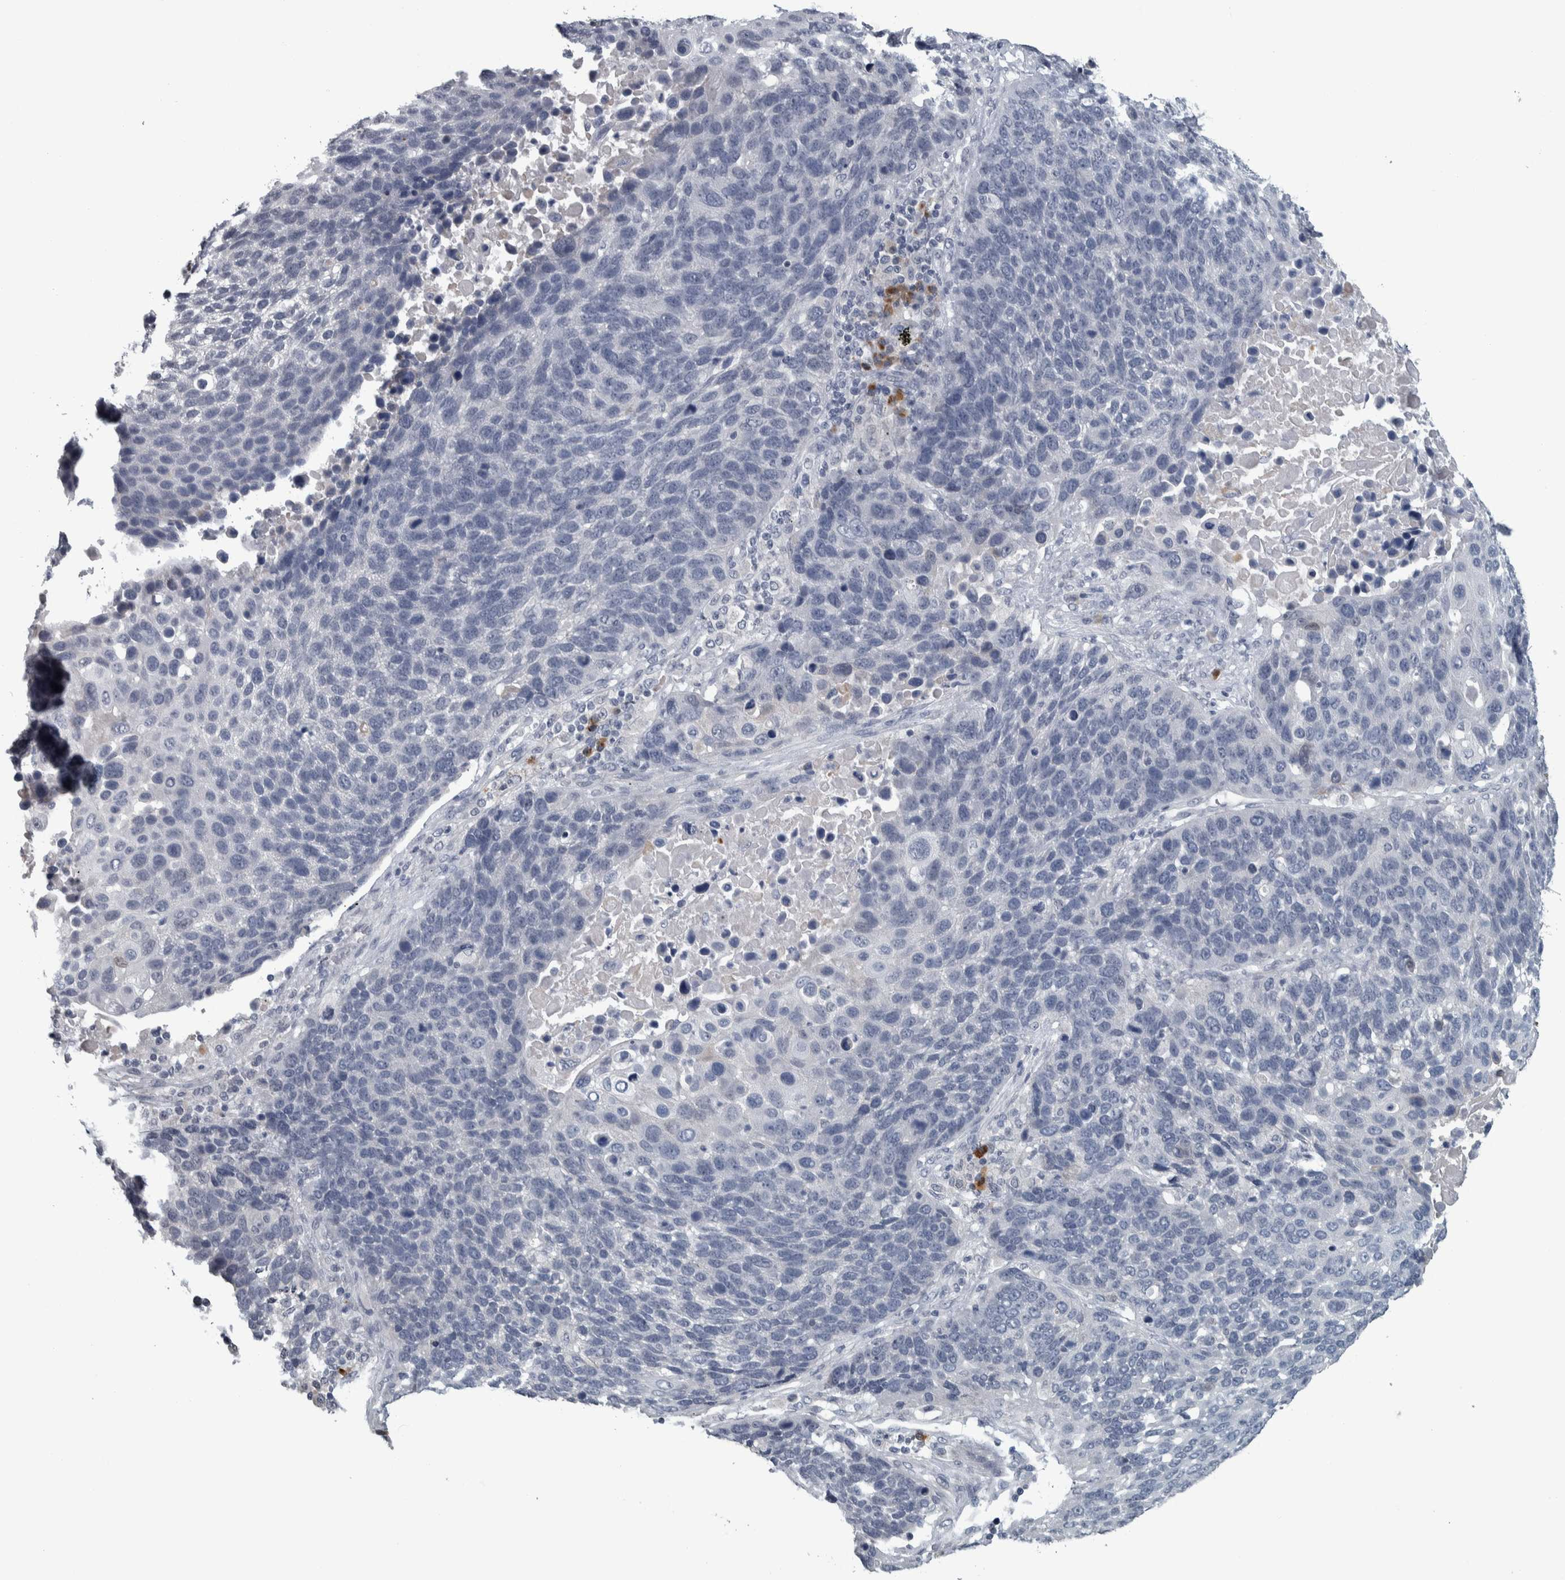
{"staining": {"intensity": "negative", "quantity": "none", "location": "none"}, "tissue": "lung cancer", "cell_type": "Tumor cells", "image_type": "cancer", "snomed": [{"axis": "morphology", "description": "Squamous cell carcinoma, NOS"}, {"axis": "topography", "description": "Lung"}], "caption": "IHC histopathology image of lung squamous cell carcinoma stained for a protein (brown), which reveals no staining in tumor cells.", "gene": "CAVIN4", "patient": {"sex": "male", "age": 66}}